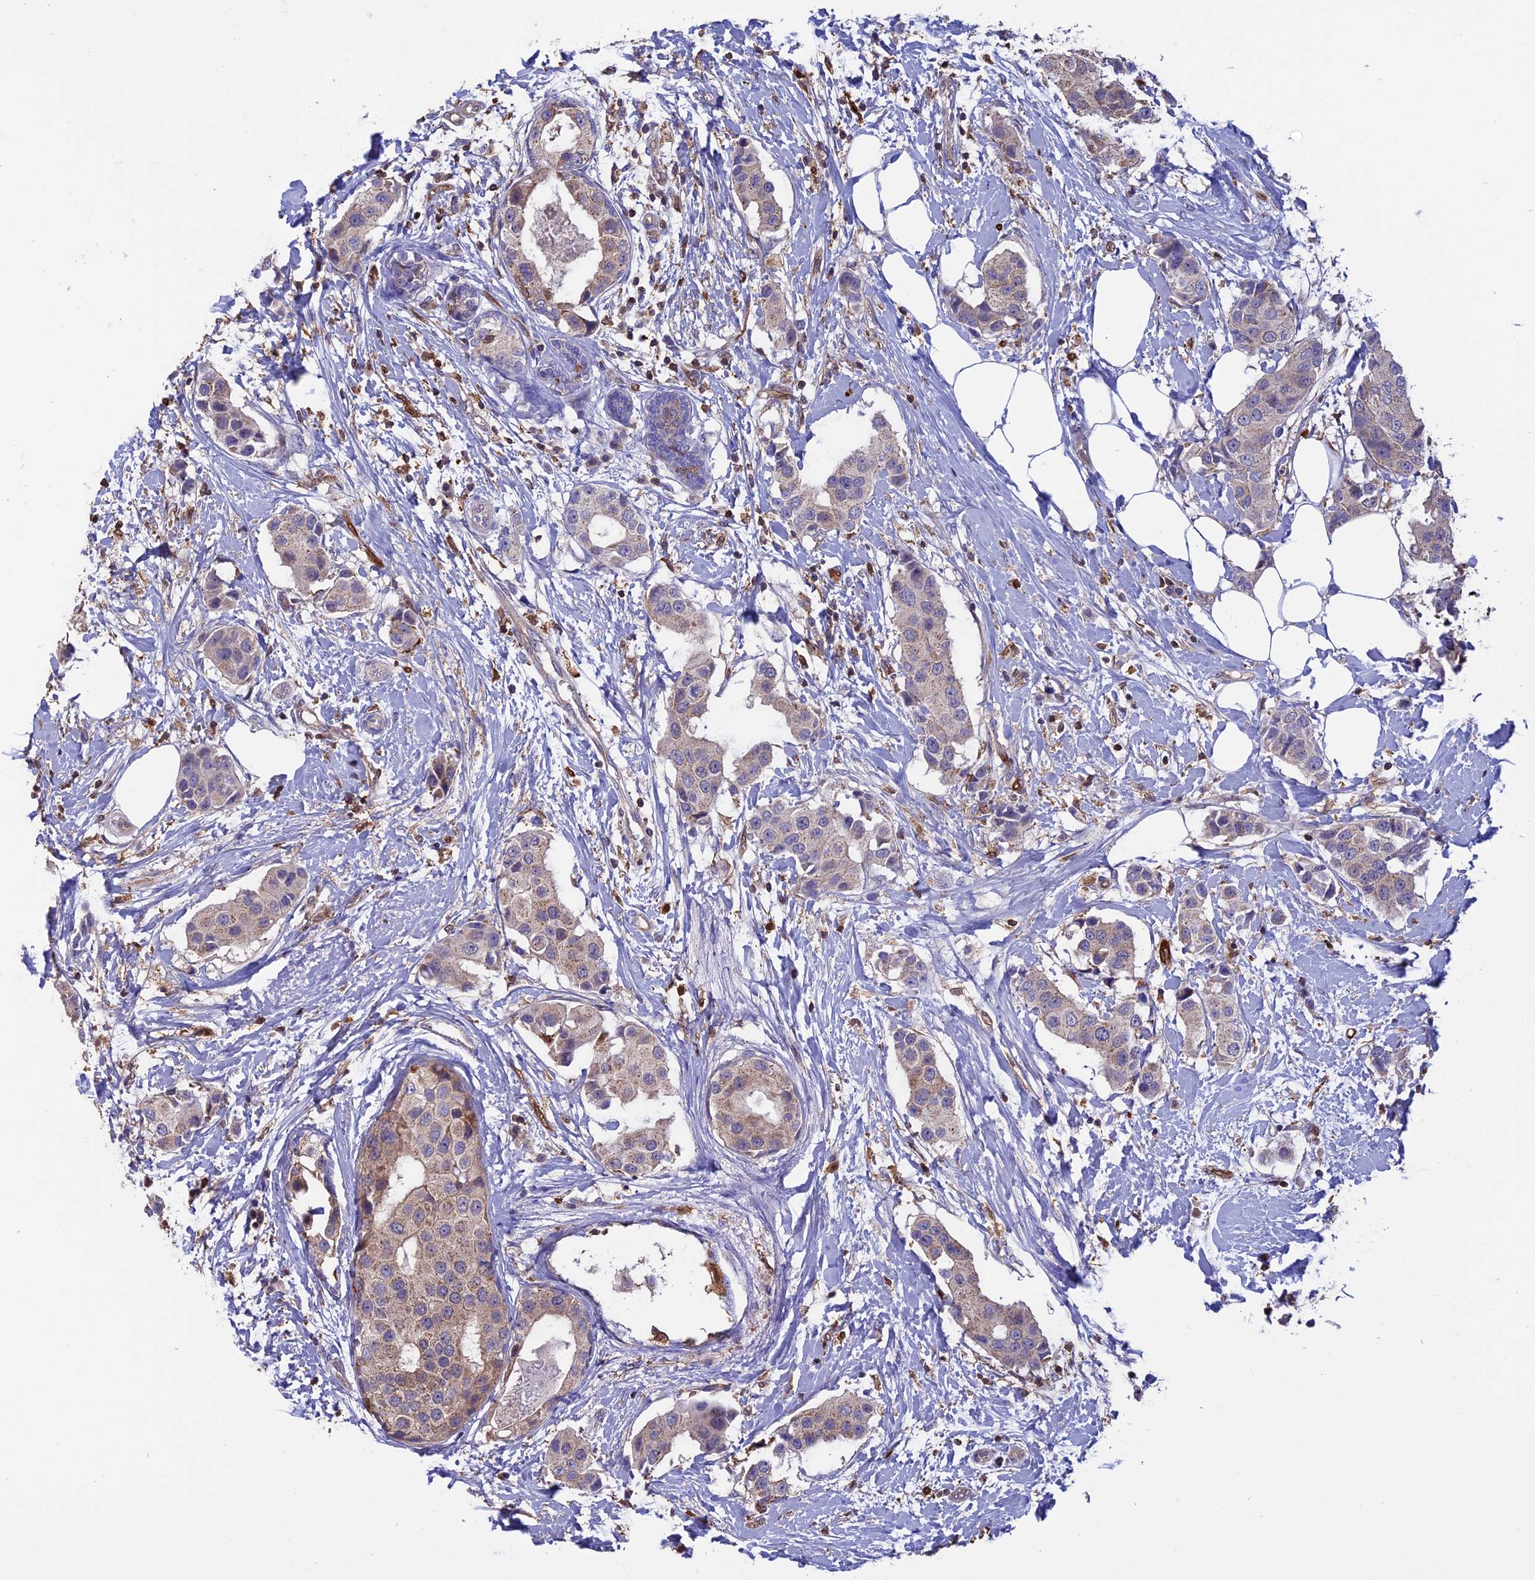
{"staining": {"intensity": "weak", "quantity": "<25%", "location": "cytoplasmic/membranous"}, "tissue": "breast cancer", "cell_type": "Tumor cells", "image_type": "cancer", "snomed": [{"axis": "morphology", "description": "Normal tissue, NOS"}, {"axis": "morphology", "description": "Duct carcinoma"}, {"axis": "topography", "description": "Breast"}], "caption": "The image displays no significant staining in tumor cells of infiltrating ductal carcinoma (breast).", "gene": "ARHGAP18", "patient": {"sex": "female", "age": 39}}